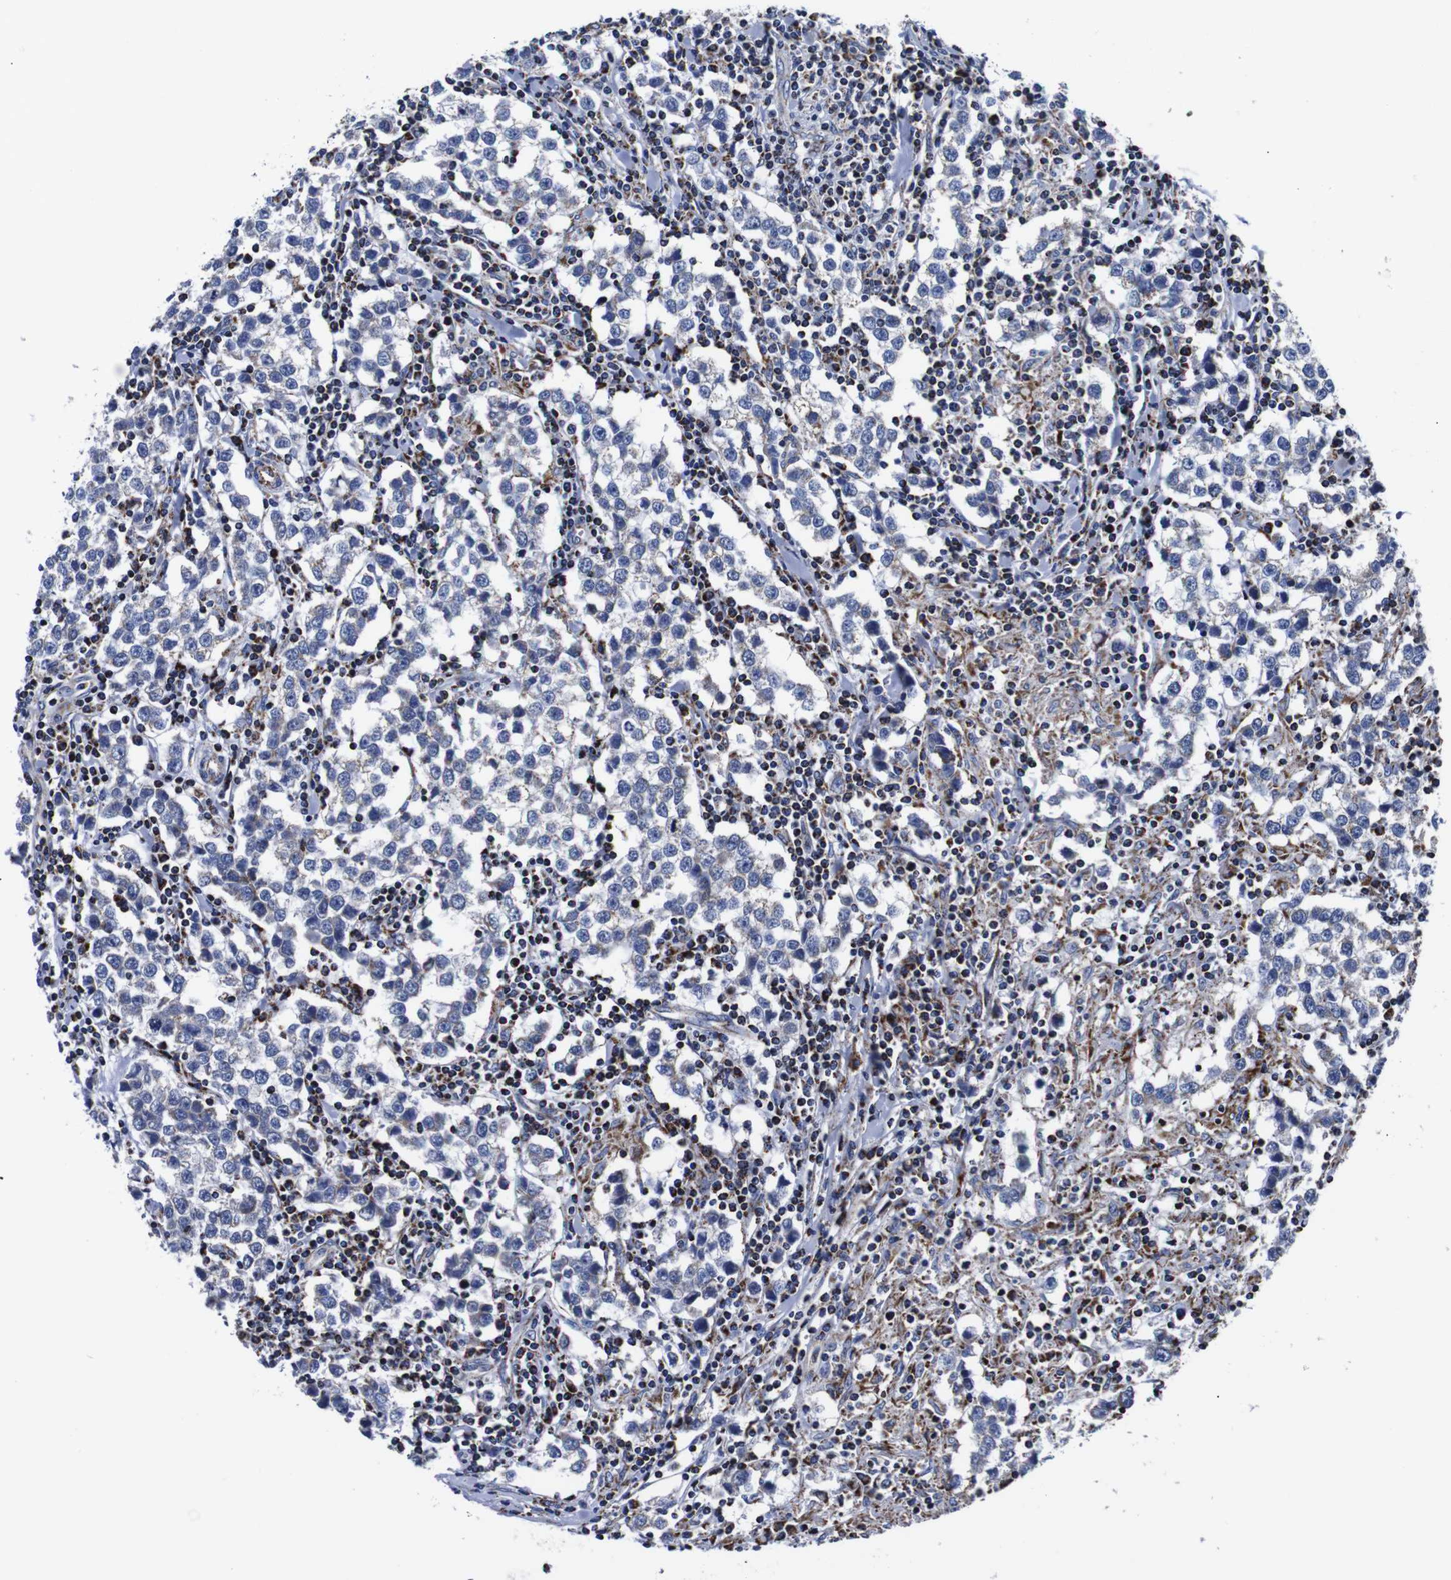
{"staining": {"intensity": "negative", "quantity": "none", "location": "none"}, "tissue": "testis cancer", "cell_type": "Tumor cells", "image_type": "cancer", "snomed": [{"axis": "morphology", "description": "Seminoma, NOS"}, {"axis": "morphology", "description": "Carcinoma, Embryonal, NOS"}, {"axis": "topography", "description": "Testis"}], "caption": "There is no significant positivity in tumor cells of testis seminoma. (IHC, brightfield microscopy, high magnification).", "gene": "FKBP9", "patient": {"sex": "male", "age": 36}}